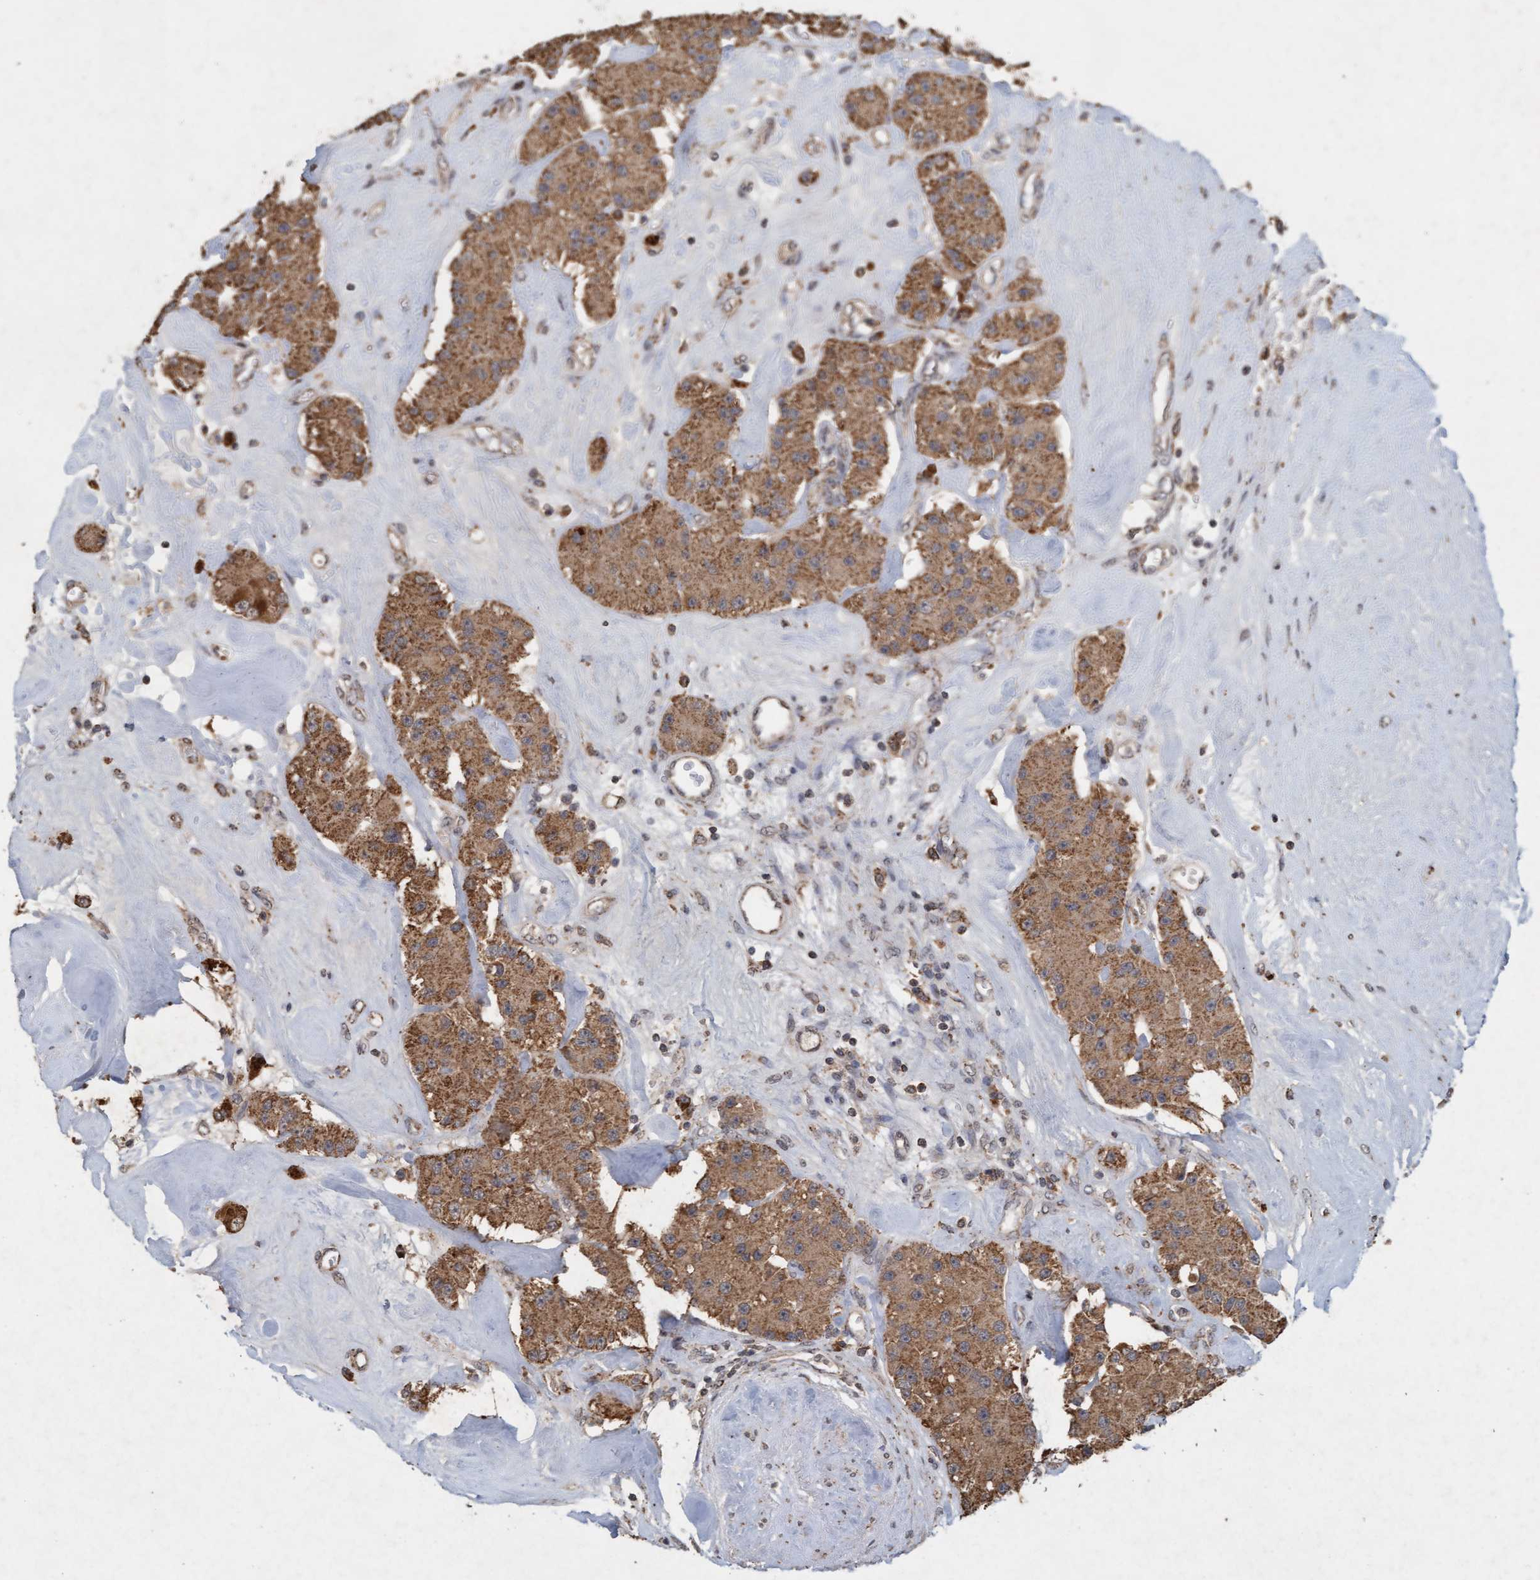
{"staining": {"intensity": "moderate", "quantity": ">75%", "location": "cytoplasmic/membranous"}, "tissue": "carcinoid", "cell_type": "Tumor cells", "image_type": "cancer", "snomed": [{"axis": "morphology", "description": "Carcinoid, malignant, NOS"}, {"axis": "topography", "description": "Pancreas"}], "caption": "Human carcinoid (malignant) stained with a brown dye shows moderate cytoplasmic/membranous positive expression in approximately >75% of tumor cells.", "gene": "VSIG8", "patient": {"sex": "male", "age": 41}}